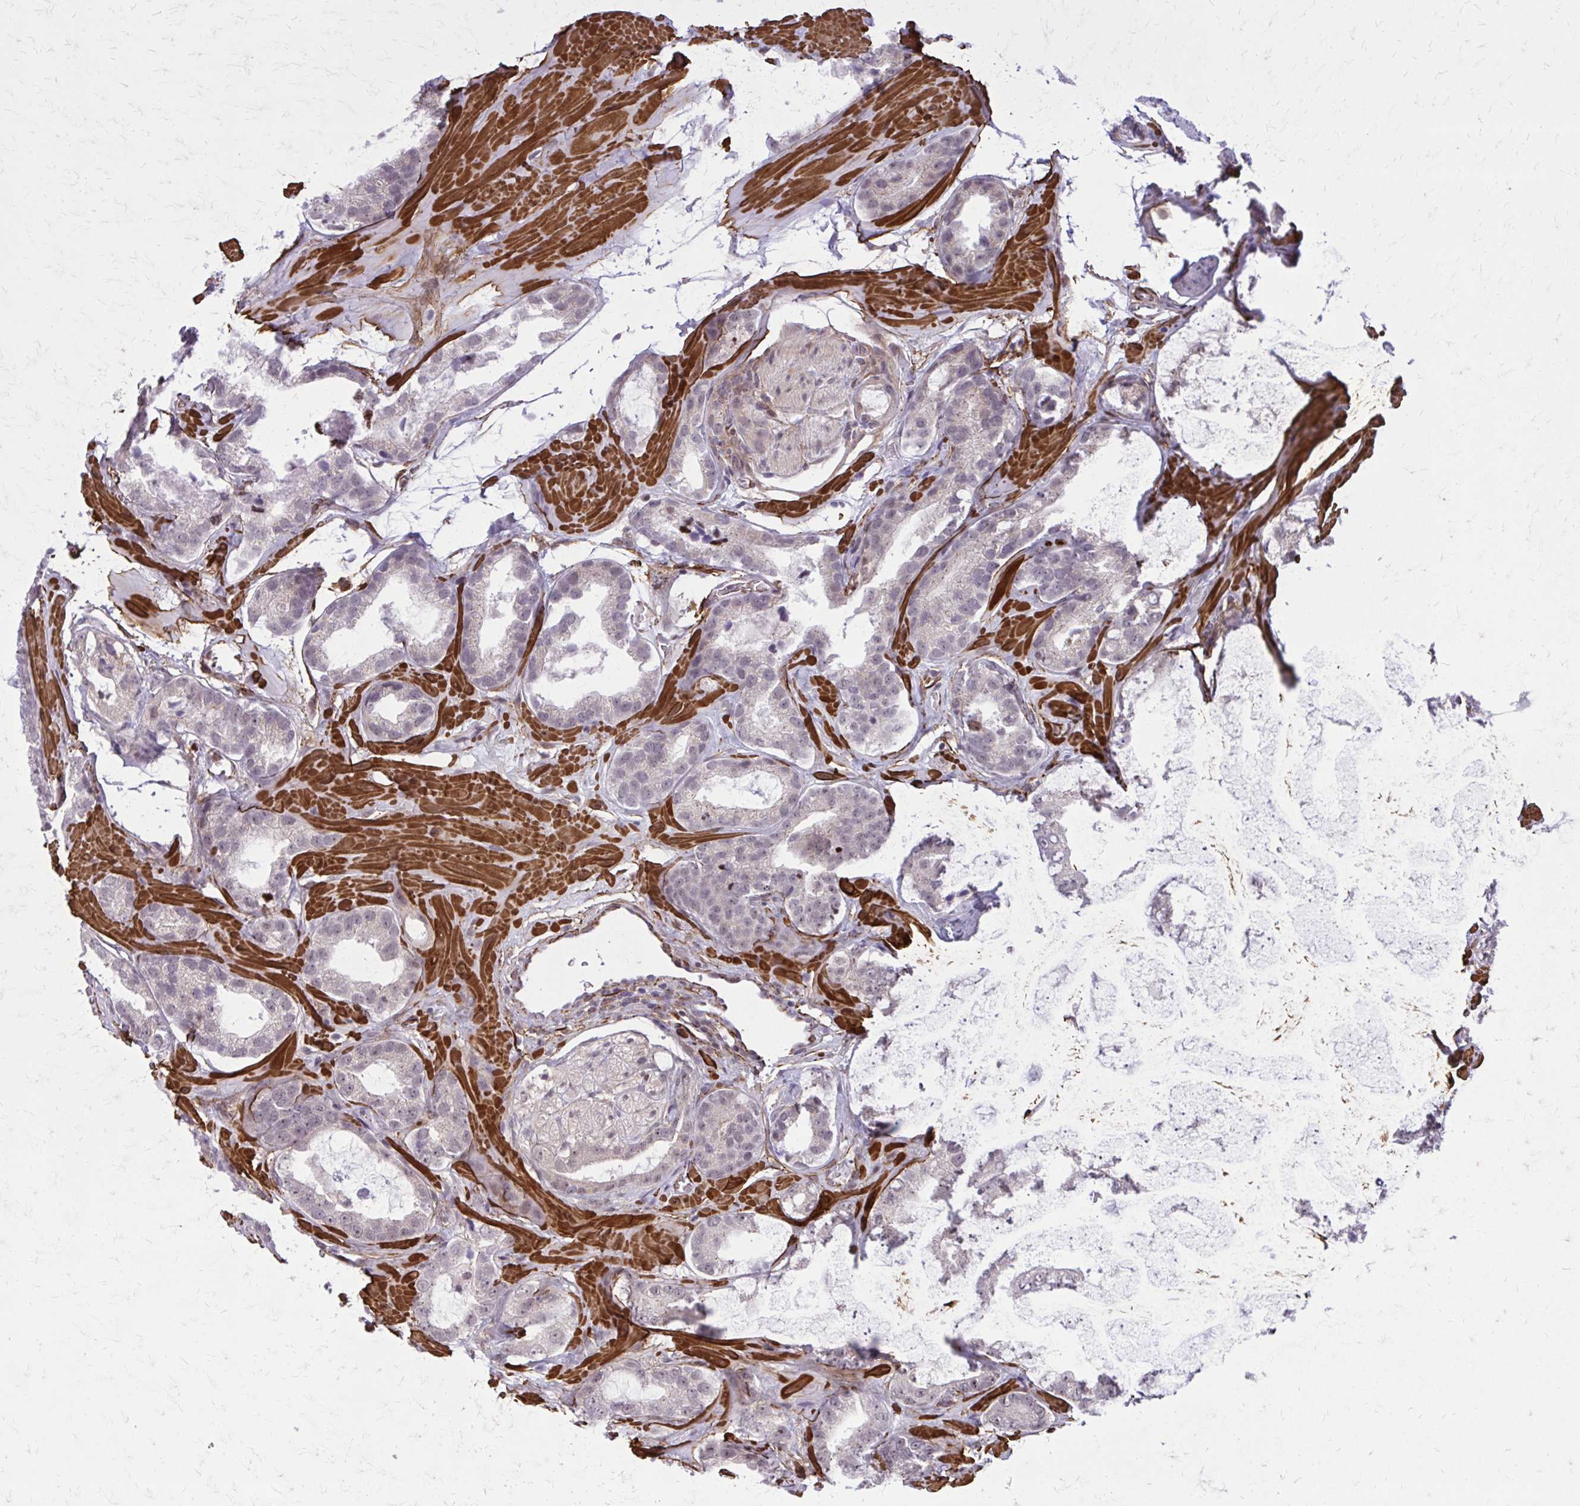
{"staining": {"intensity": "weak", "quantity": "<25%", "location": "nuclear"}, "tissue": "prostate cancer", "cell_type": "Tumor cells", "image_type": "cancer", "snomed": [{"axis": "morphology", "description": "Adenocarcinoma, Low grade"}, {"axis": "topography", "description": "Prostate"}], "caption": "Immunohistochemistry (IHC) of human prostate adenocarcinoma (low-grade) displays no expression in tumor cells.", "gene": "NRBF2", "patient": {"sex": "male", "age": 62}}